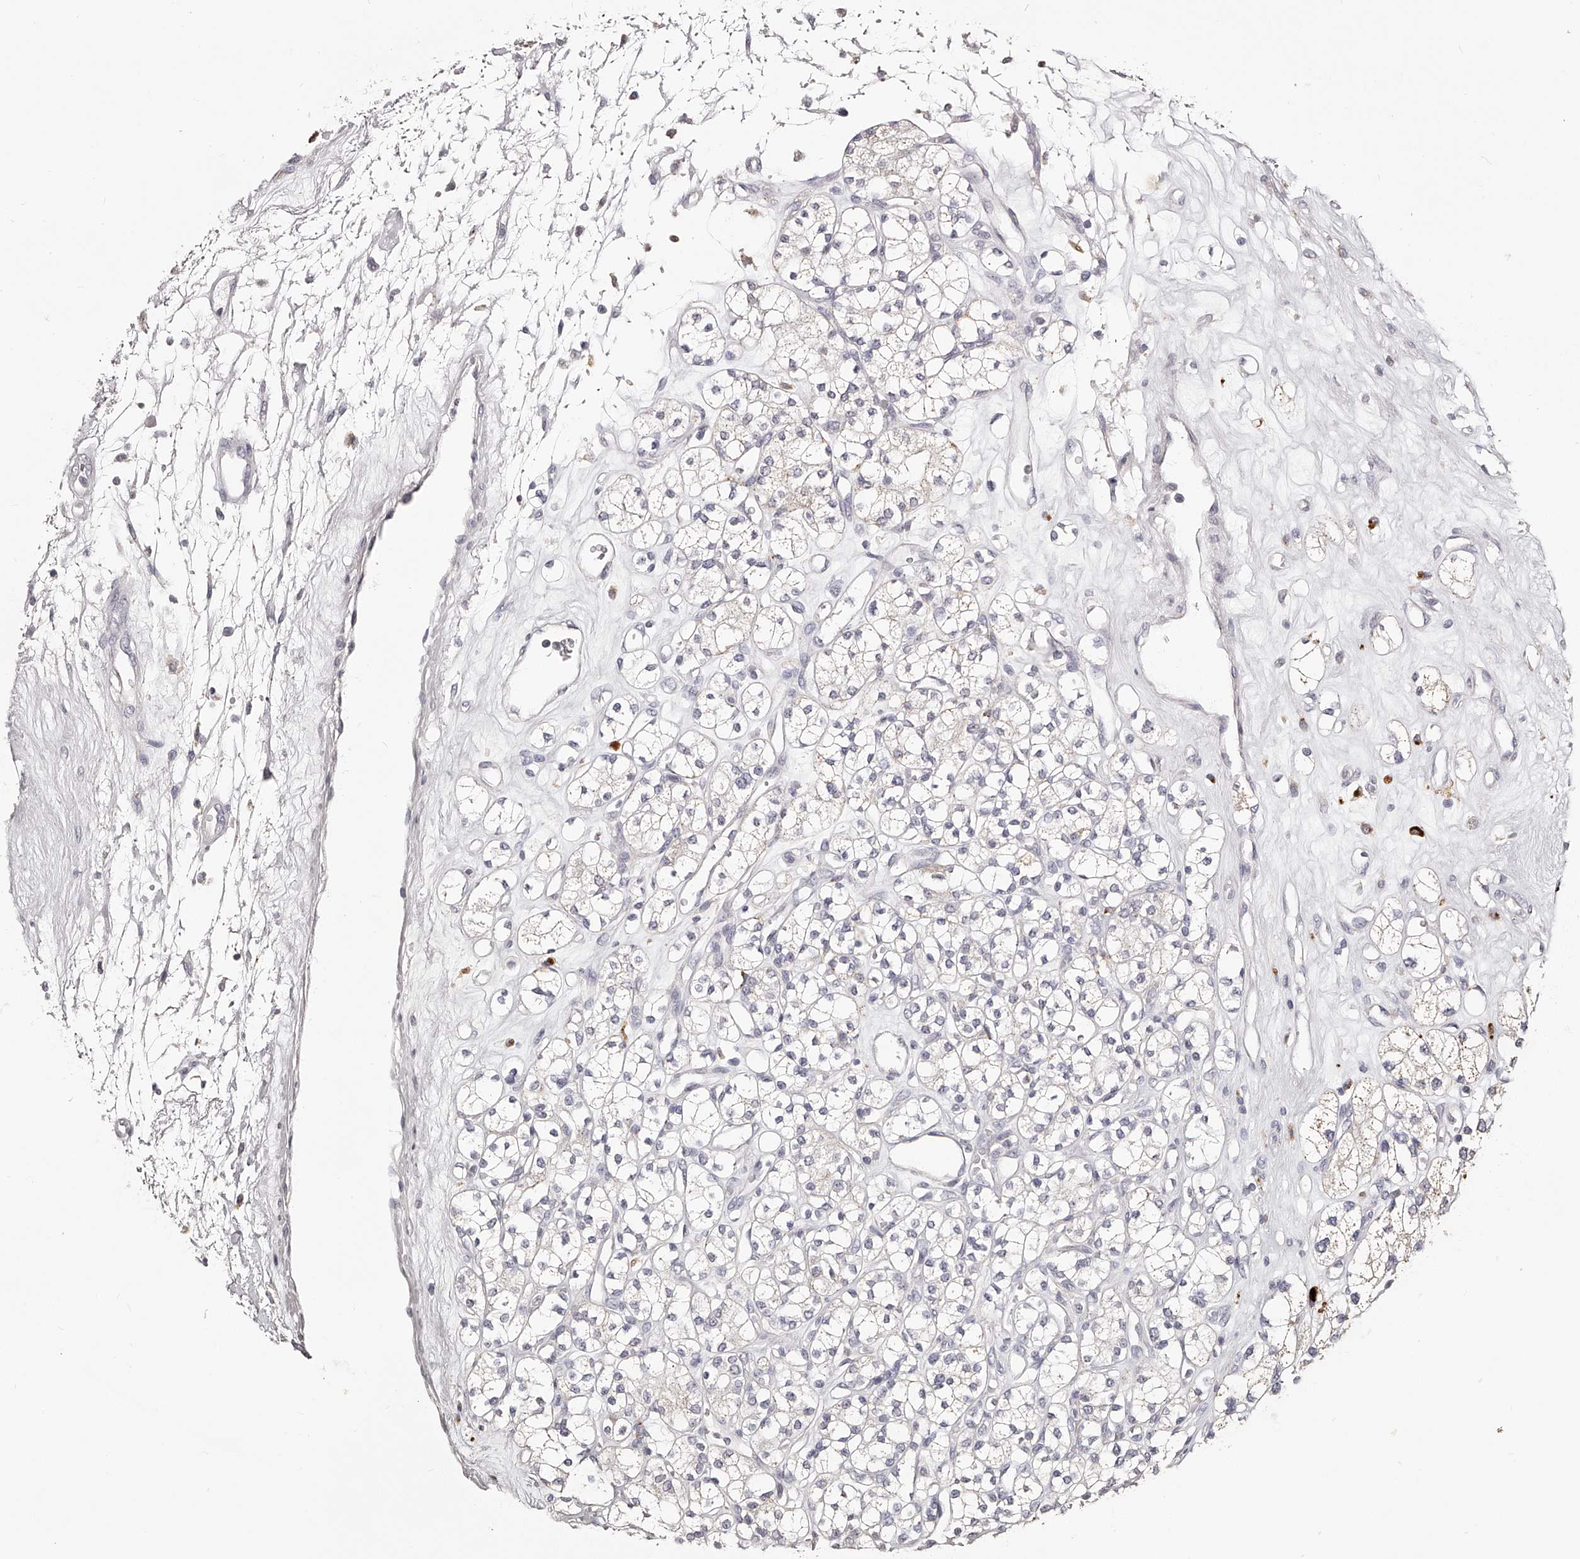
{"staining": {"intensity": "negative", "quantity": "none", "location": "none"}, "tissue": "renal cancer", "cell_type": "Tumor cells", "image_type": "cancer", "snomed": [{"axis": "morphology", "description": "Adenocarcinoma, NOS"}, {"axis": "topography", "description": "Kidney"}], "caption": "Tumor cells are negative for protein expression in human renal adenocarcinoma.", "gene": "SLC35D3", "patient": {"sex": "male", "age": 77}}